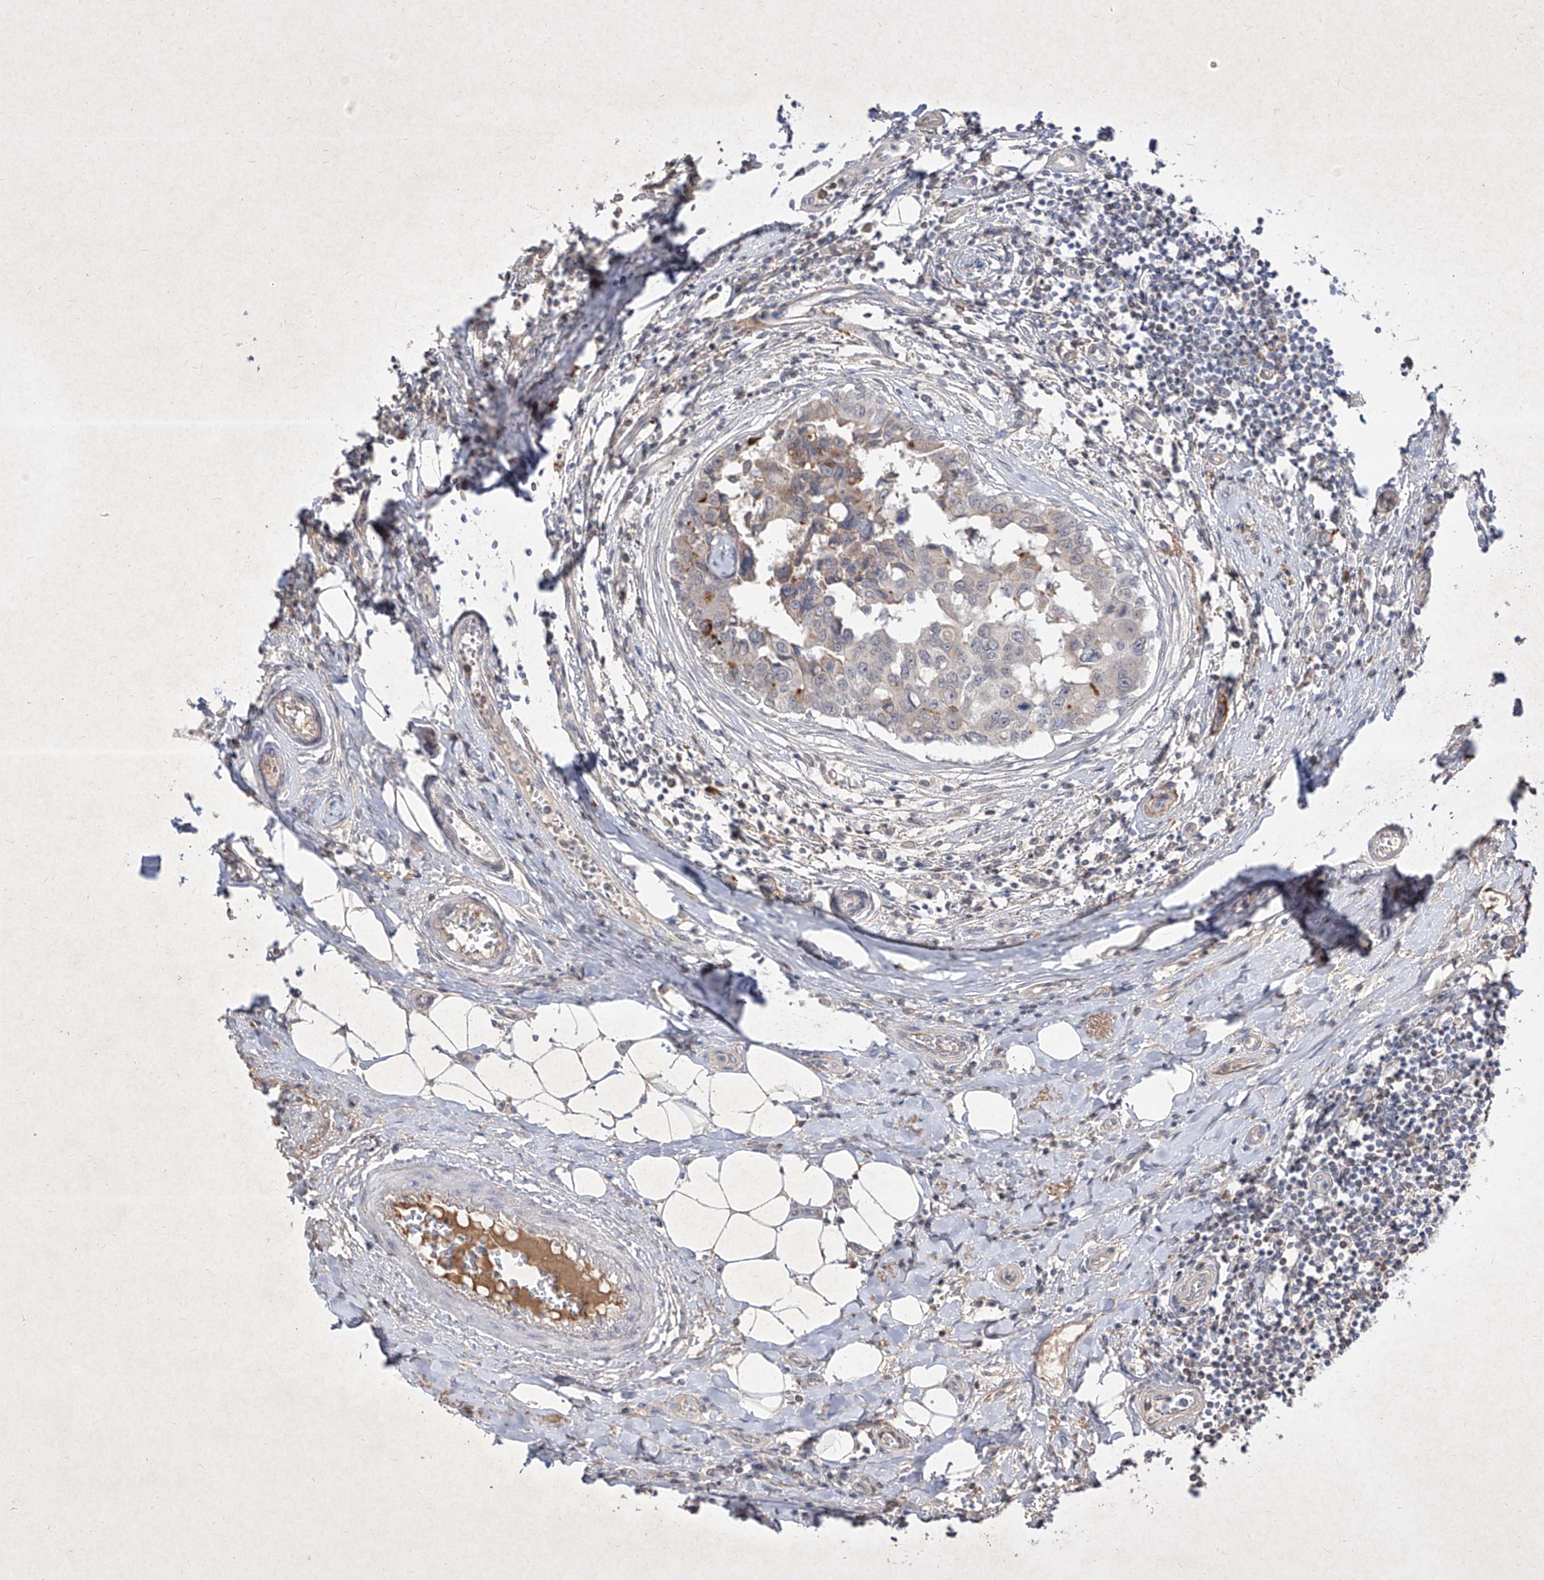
{"staining": {"intensity": "negative", "quantity": "none", "location": "none"}, "tissue": "breast cancer", "cell_type": "Tumor cells", "image_type": "cancer", "snomed": [{"axis": "morphology", "description": "Duct carcinoma"}, {"axis": "topography", "description": "Breast"}], "caption": "This is an IHC photomicrograph of breast cancer. There is no staining in tumor cells.", "gene": "C4A", "patient": {"sex": "female", "age": 27}}